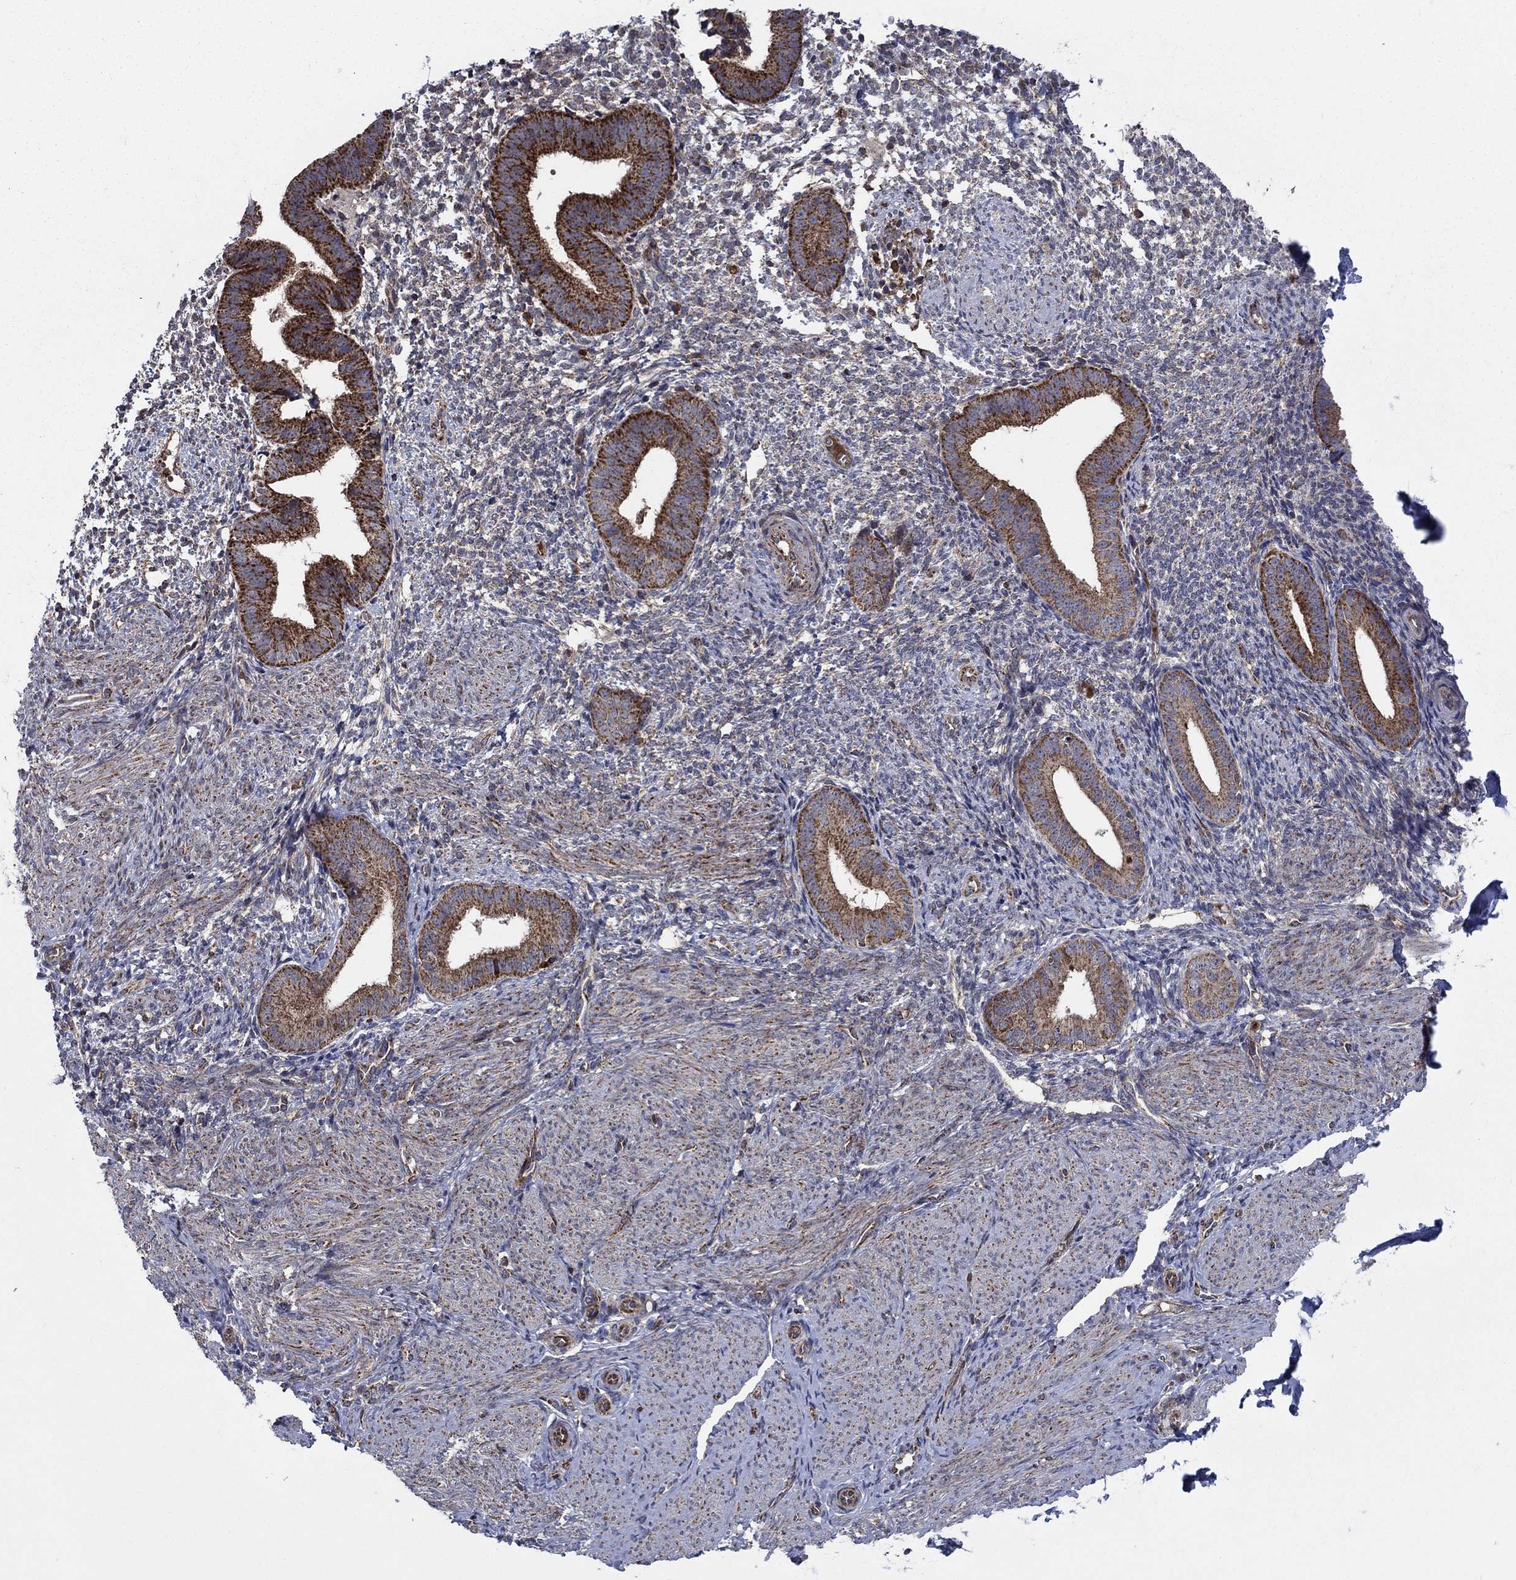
{"staining": {"intensity": "moderate", "quantity": "<25%", "location": "cytoplasmic/membranous"}, "tissue": "endometrium", "cell_type": "Cells in endometrial stroma", "image_type": "normal", "snomed": [{"axis": "morphology", "description": "Normal tissue, NOS"}, {"axis": "topography", "description": "Endometrium"}], "caption": "Cells in endometrial stroma reveal moderate cytoplasmic/membranous expression in about <25% of cells in unremarkable endometrium.", "gene": "RNF19B", "patient": {"sex": "female", "age": 47}}